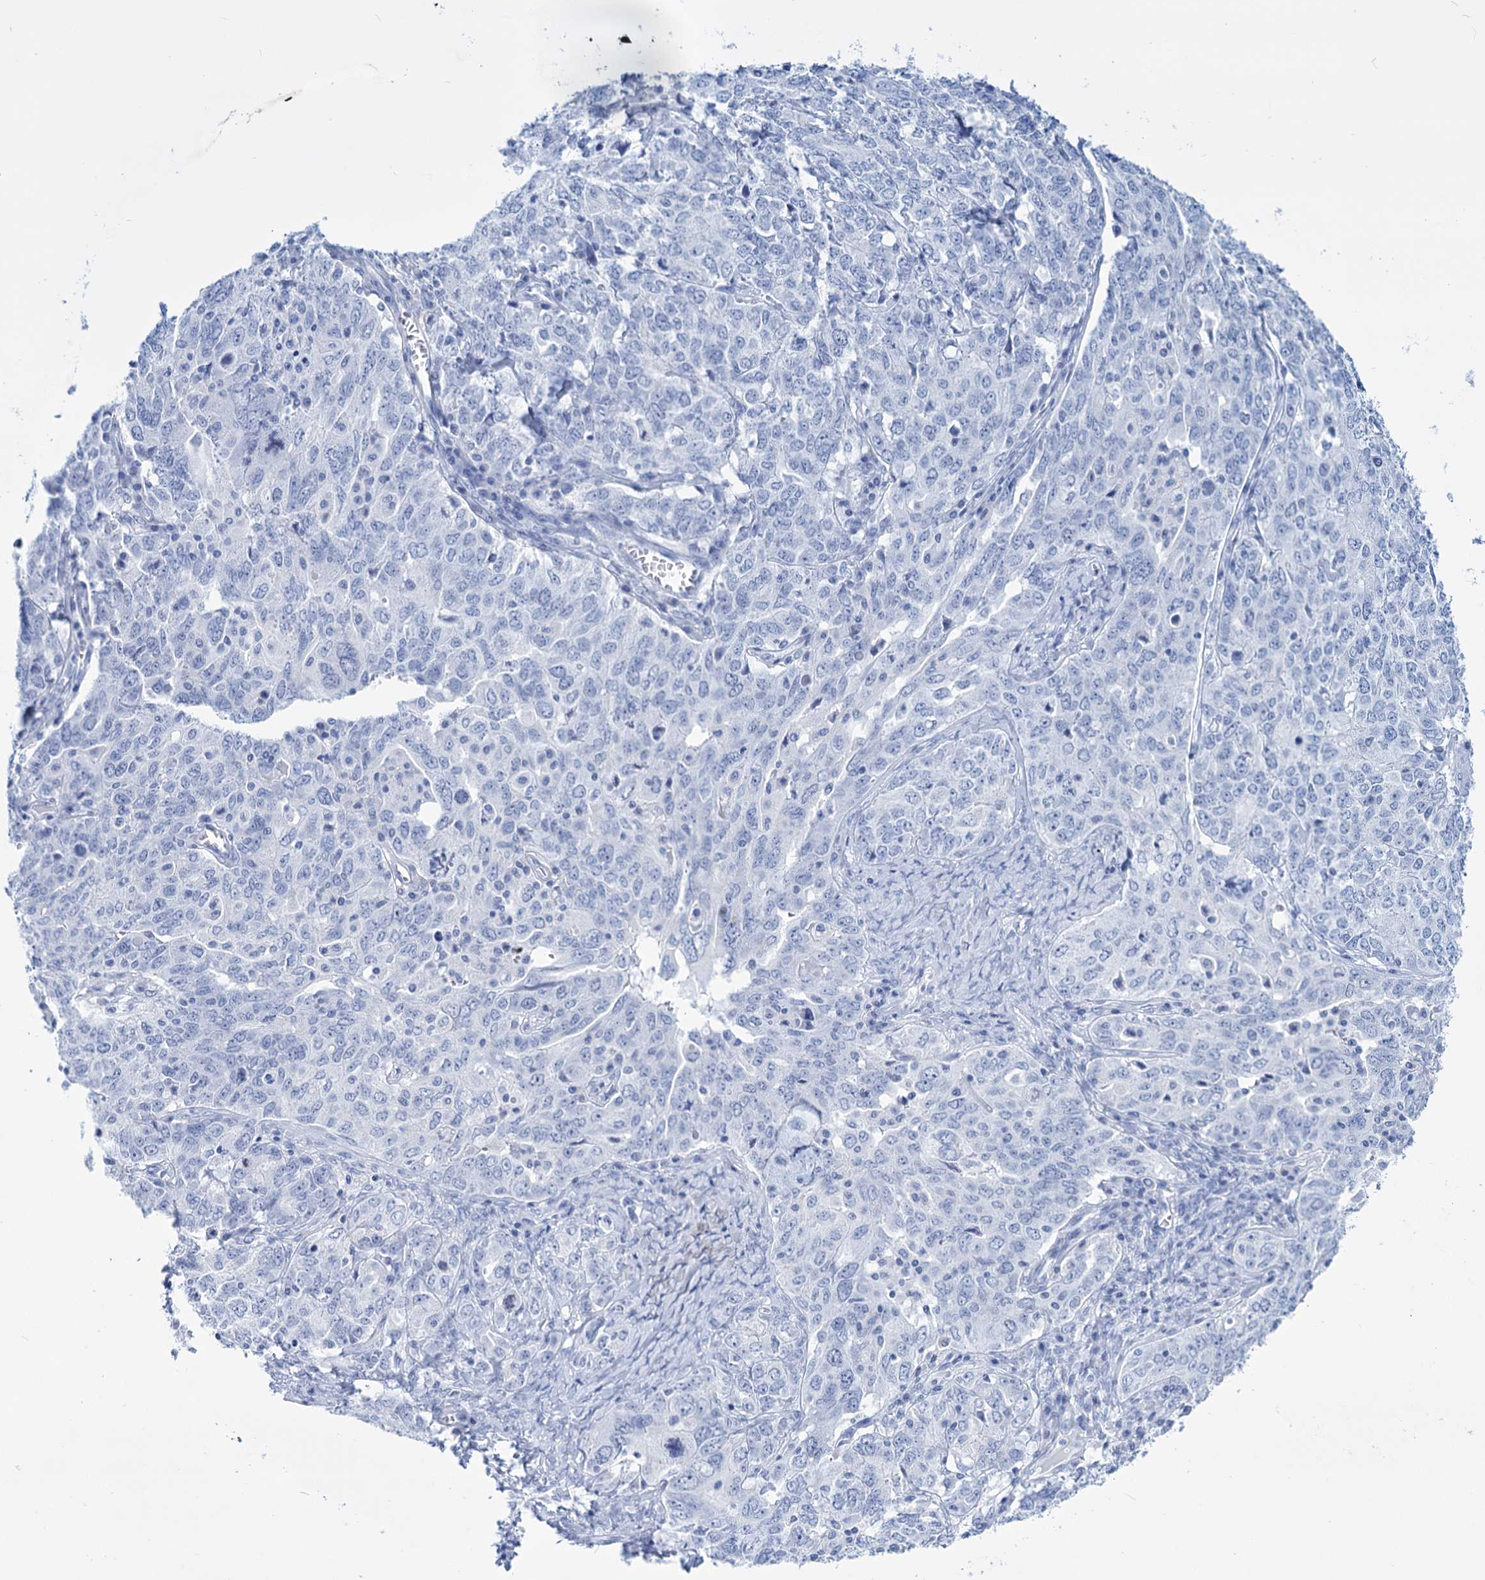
{"staining": {"intensity": "negative", "quantity": "none", "location": "none"}, "tissue": "ovarian cancer", "cell_type": "Tumor cells", "image_type": "cancer", "snomed": [{"axis": "morphology", "description": "Carcinoma, endometroid"}, {"axis": "topography", "description": "Ovary"}], "caption": "An immunohistochemistry (IHC) photomicrograph of ovarian endometroid carcinoma is shown. There is no staining in tumor cells of ovarian endometroid carcinoma. (DAB (3,3'-diaminobenzidine) immunohistochemistry (IHC), high magnification).", "gene": "FBXW12", "patient": {"sex": "female", "age": 62}}